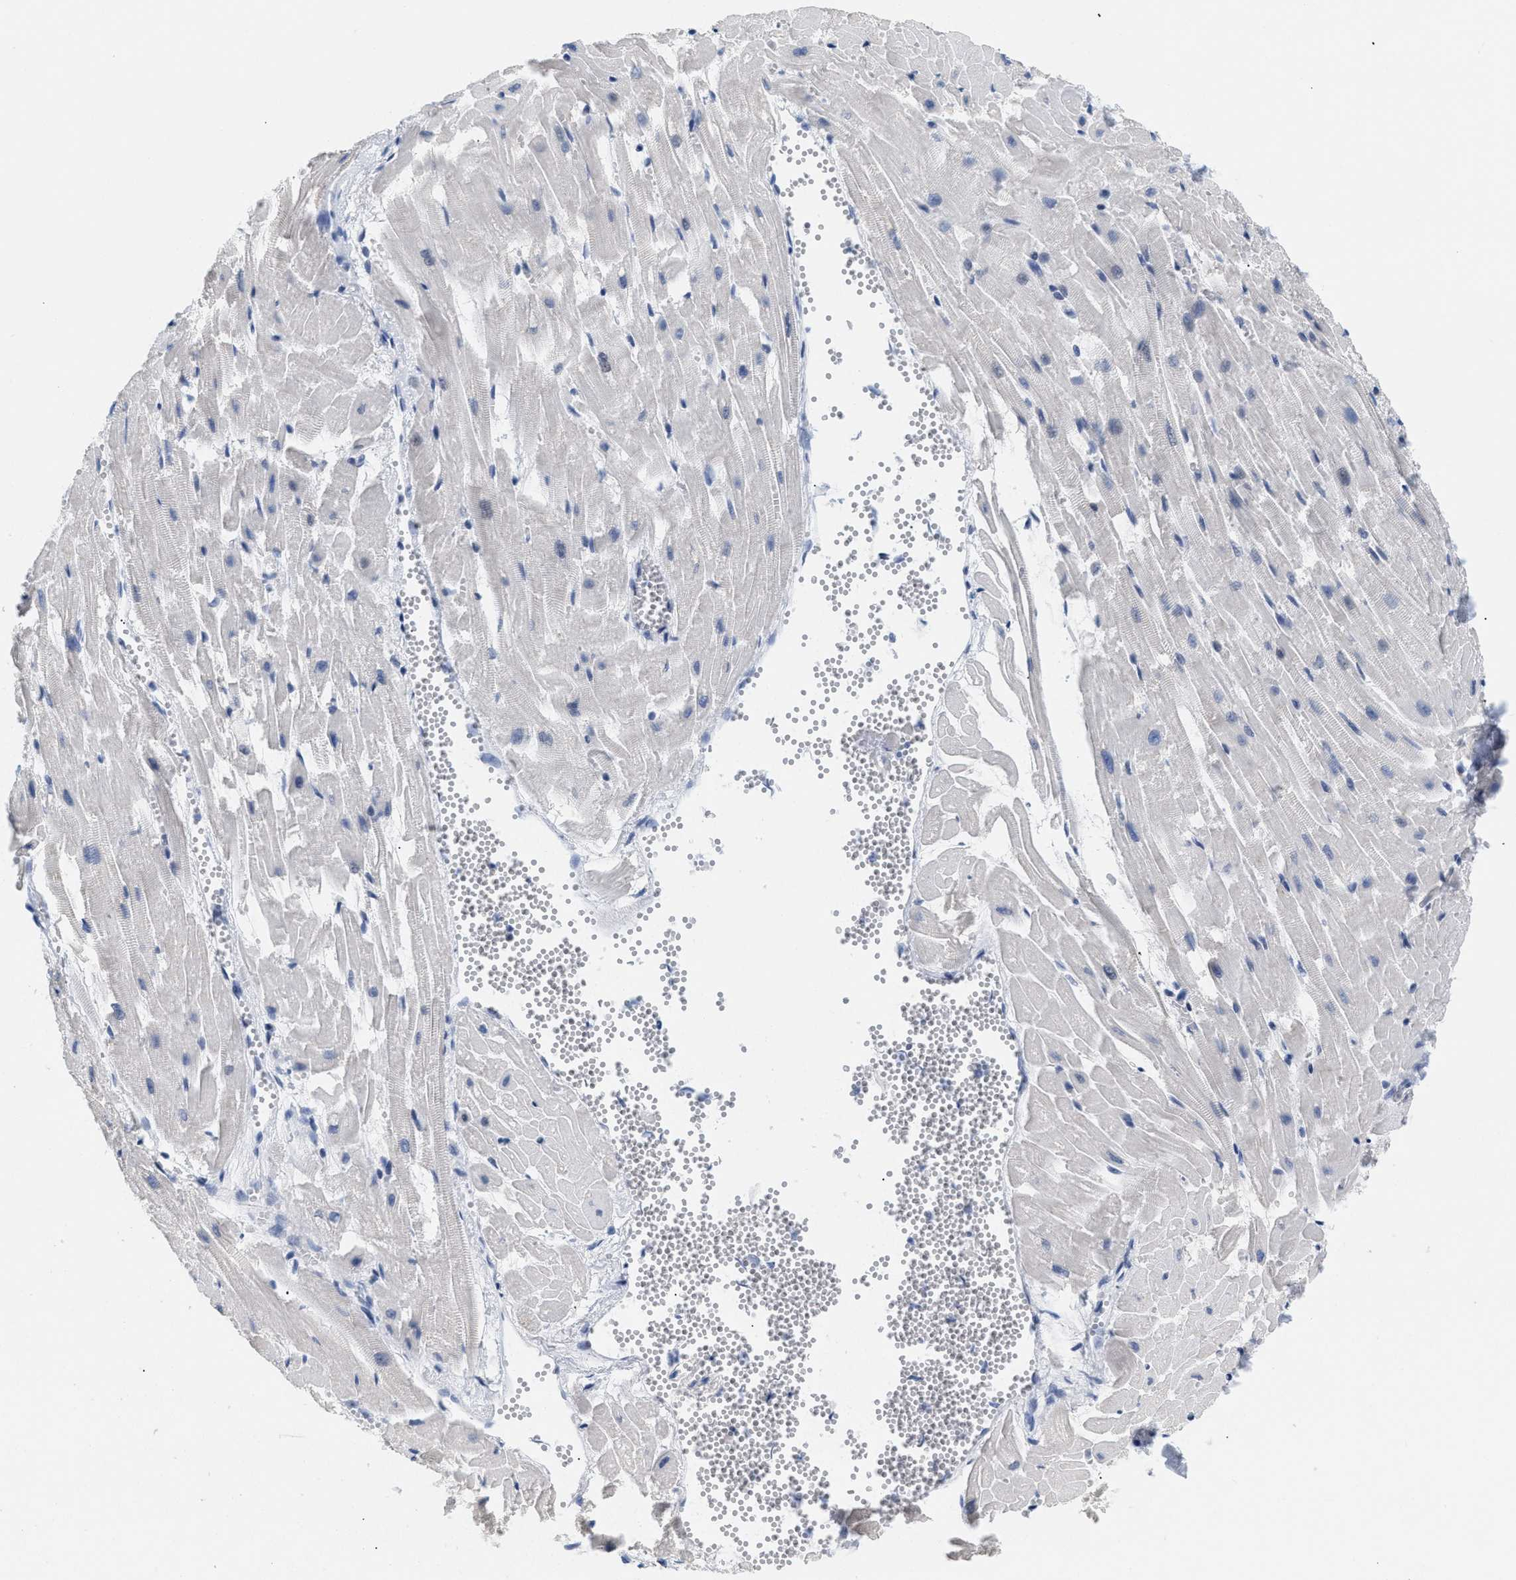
{"staining": {"intensity": "negative", "quantity": "none", "location": "none"}, "tissue": "heart muscle", "cell_type": "Cardiomyocytes", "image_type": "normal", "snomed": [{"axis": "morphology", "description": "Normal tissue, NOS"}, {"axis": "topography", "description": "Heart"}], "caption": "DAB (3,3'-diaminobenzidine) immunohistochemical staining of normal heart muscle shows no significant staining in cardiomyocytes.", "gene": "PPARD", "patient": {"sex": "female", "age": 19}}